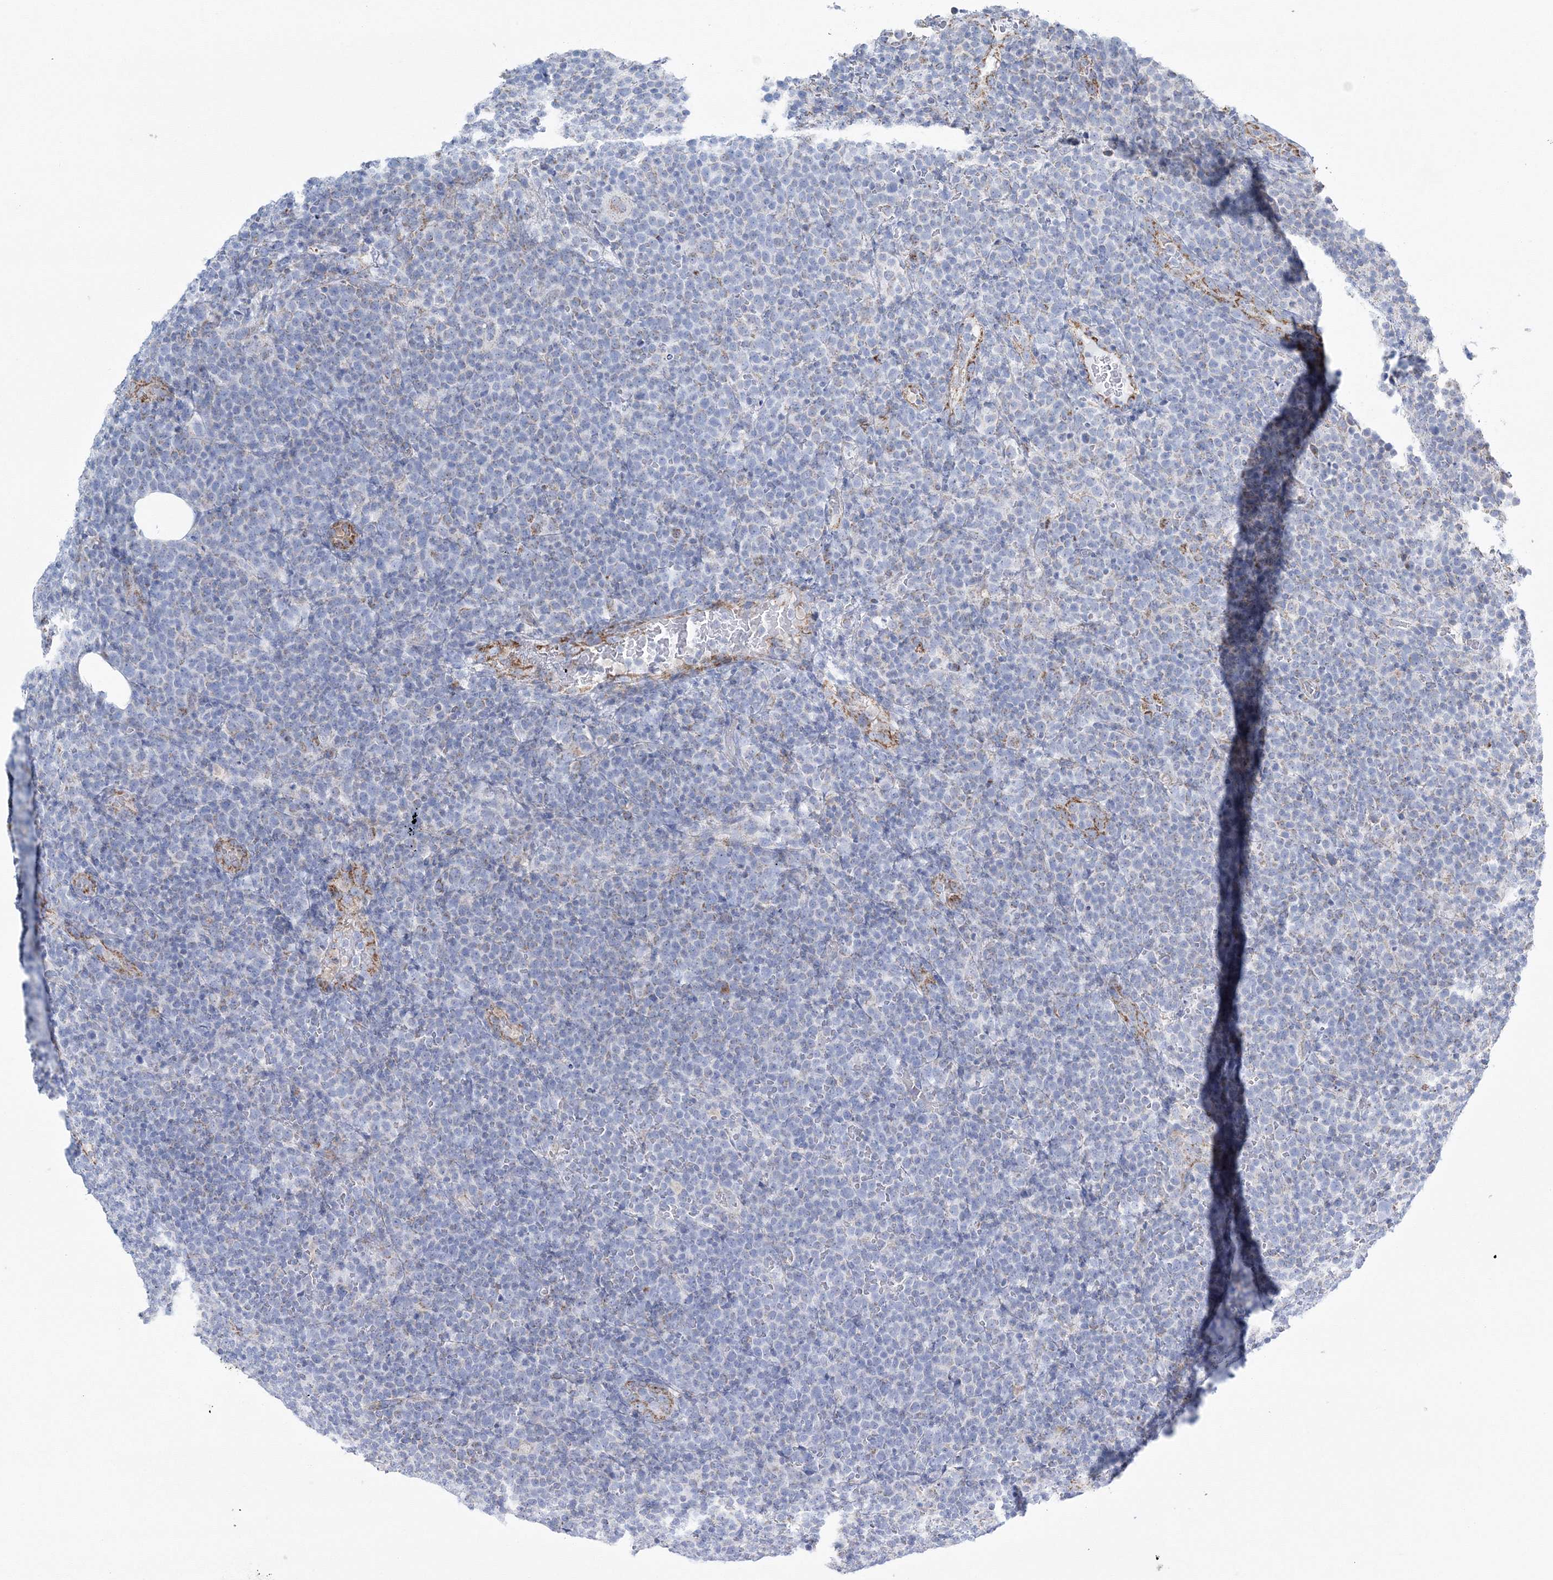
{"staining": {"intensity": "negative", "quantity": "none", "location": "none"}, "tissue": "lymphoma", "cell_type": "Tumor cells", "image_type": "cancer", "snomed": [{"axis": "morphology", "description": "Malignant lymphoma, non-Hodgkin's type, High grade"}, {"axis": "topography", "description": "Lymph node"}], "caption": "Image shows no protein staining in tumor cells of lymphoma tissue. The staining was performed using DAB (3,3'-diaminobenzidine) to visualize the protein expression in brown, while the nuclei were stained in blue with hematoxylin (Magnification: 20x).", "gene": "HIBCH", "patient": {"sex": "male", "age": 61}}